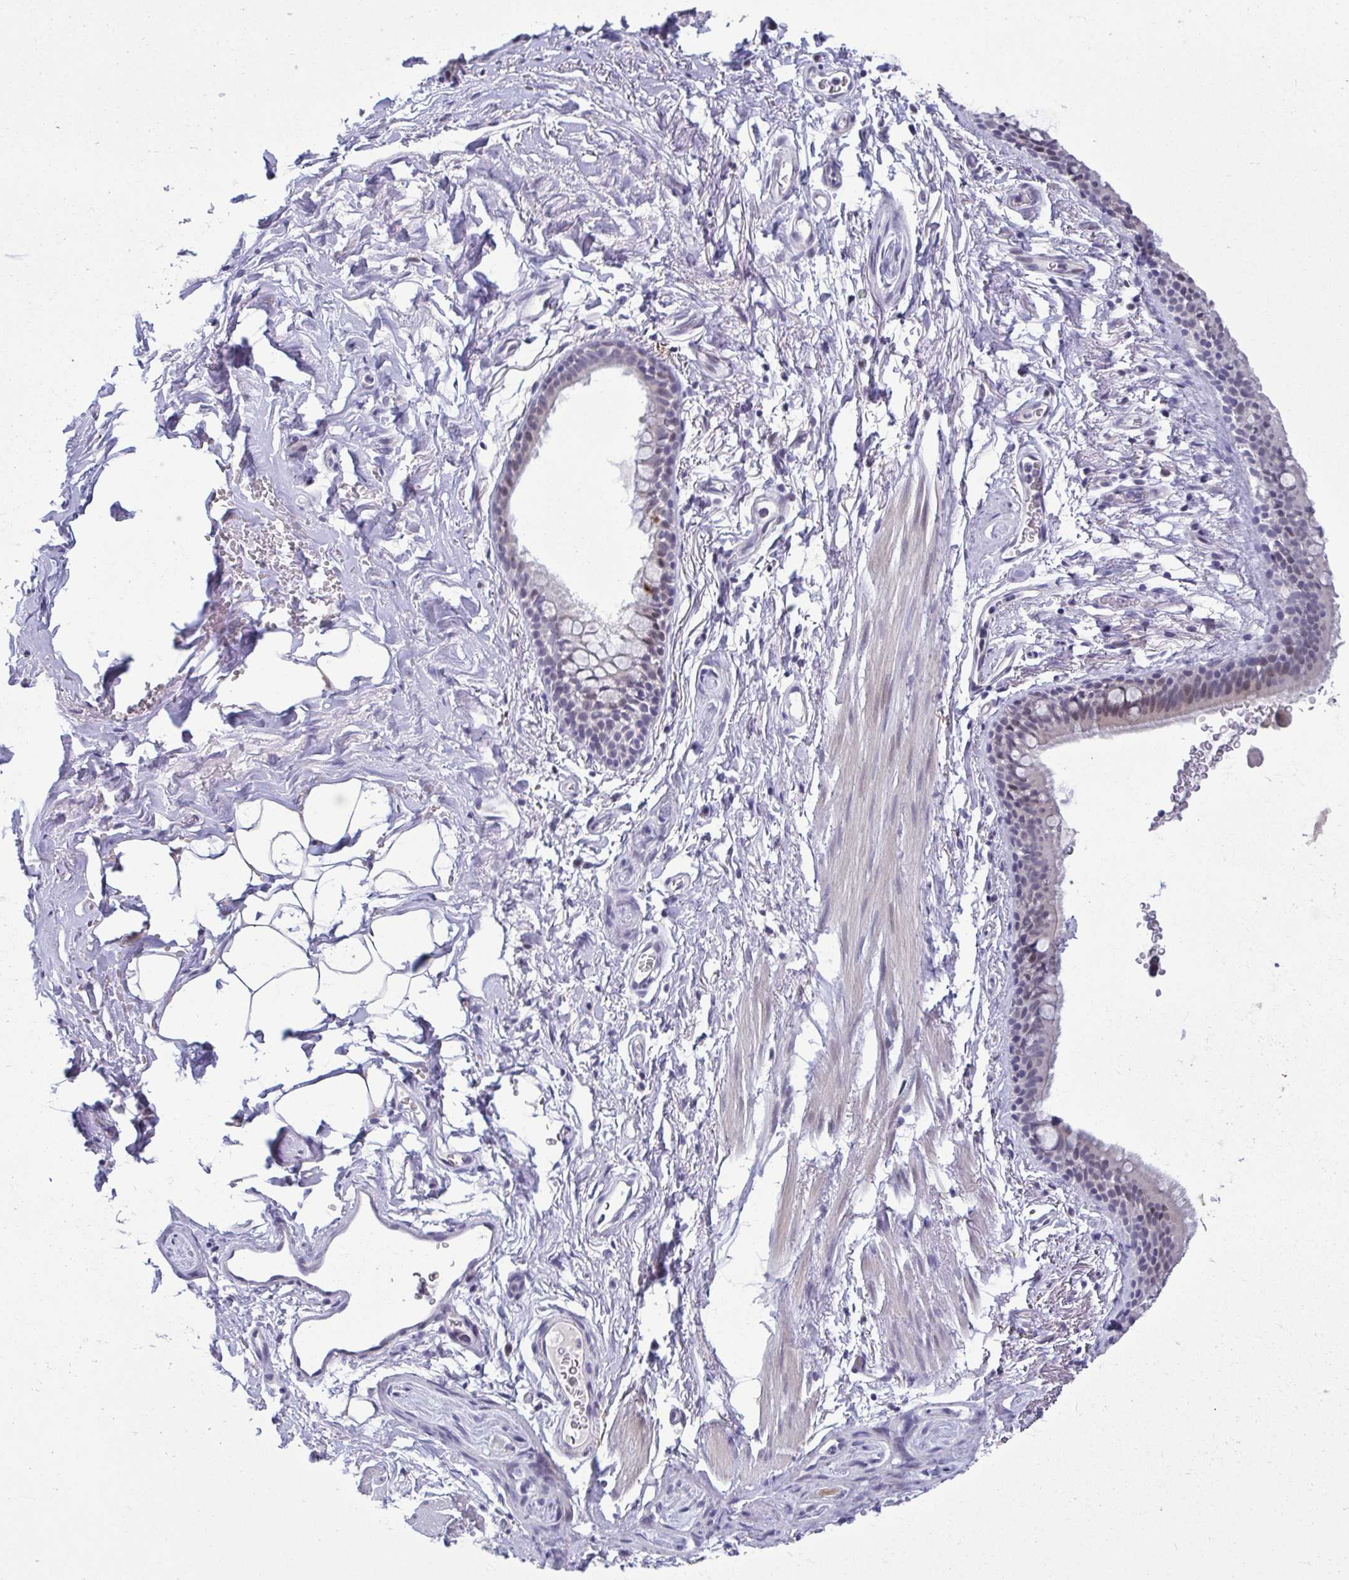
{"staining": {"intensity": "negative", "quantity": "none", "location": "none"}, "tissue": "adipose tissue", "cell_type": "Adipocytes", "image_type": "normal", "snomed": [{"axis": "morphology", "description": "Normal tissue, NOS"}, {"axis": "topography", "description": "Lymph node"}, {"axis": "topography", "description": "Cartilage tissue"}, {"axis": "topography", "description": "Bronchus"}], "caption": "Human adipose tissue stained for a protein using IHC demonstrates no positivity in adipocytes.", "gene": "PERM1", "patient": {"sex": "female", "age": 70}}